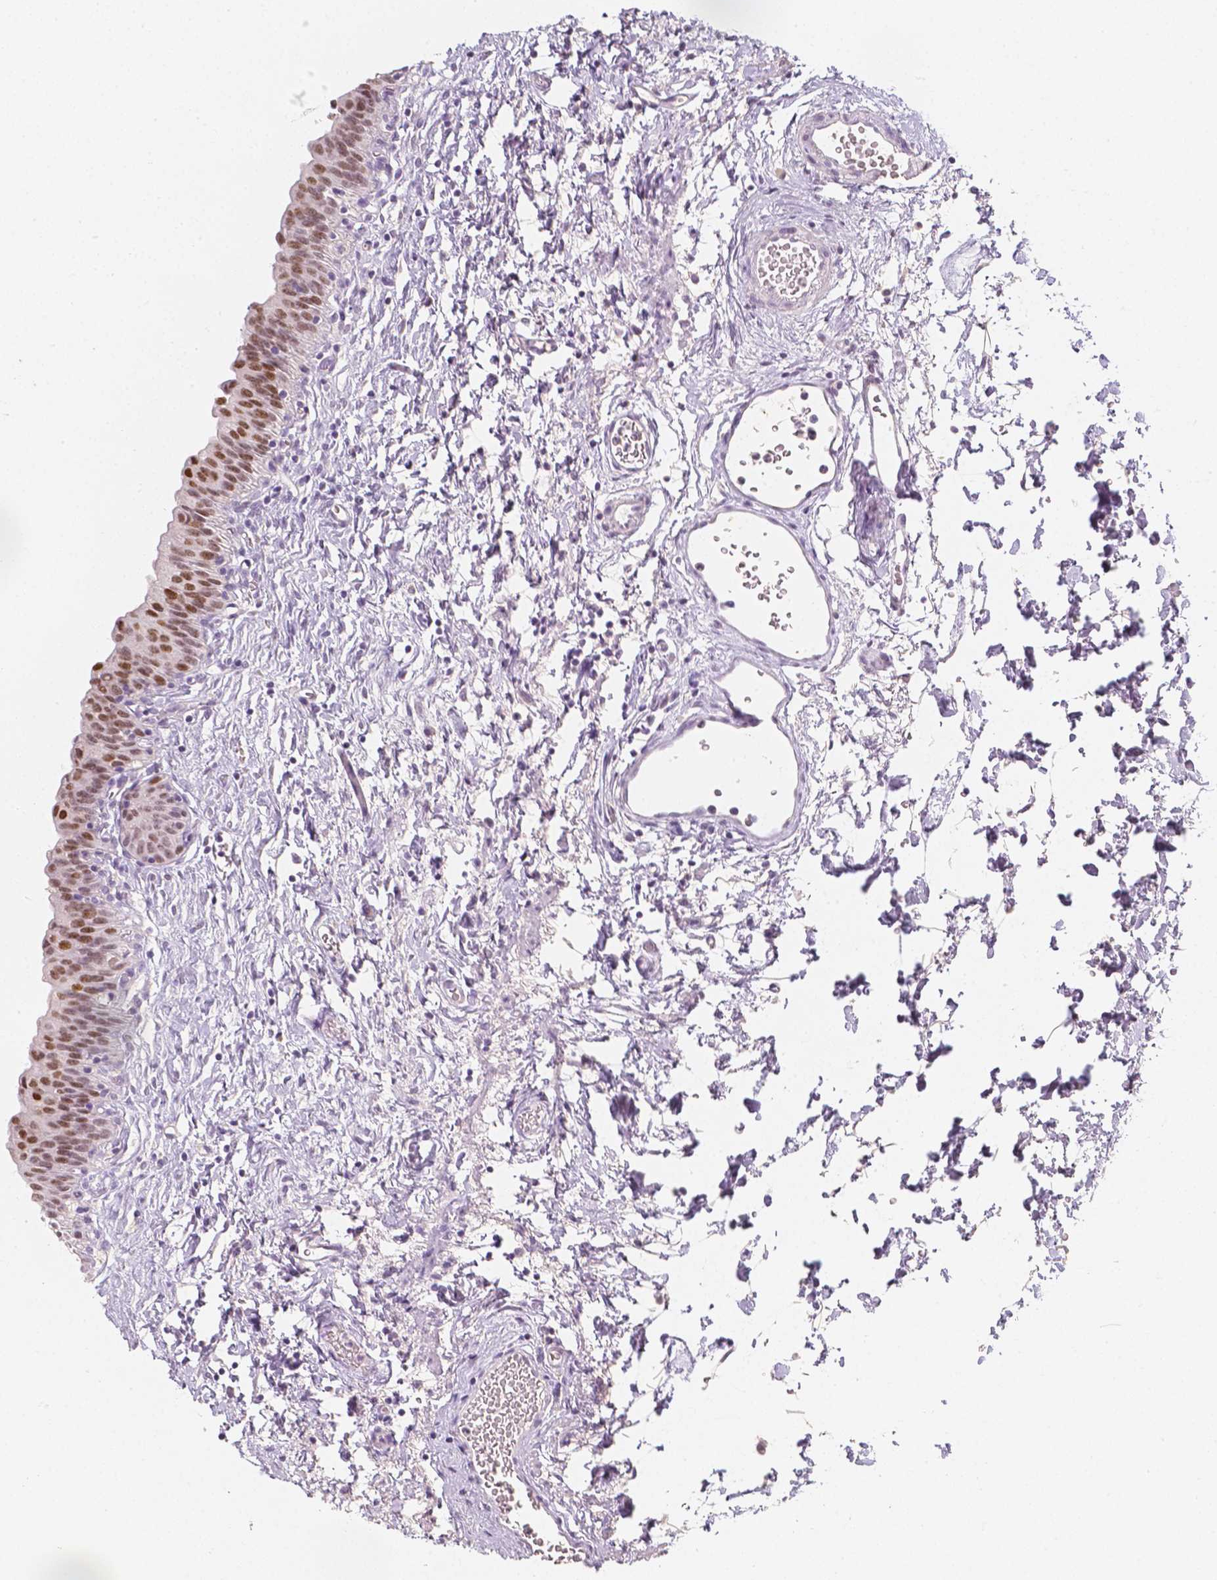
{"staining": {"intensity": "moderate", "quantity": ">75%", "location": "nuclear"}, "tissue": "urinary bladder", "cell_type": "Urothelial cells", "image_type": "normal", "snomed": [{"axis": "morphology", "description": "Normal tissue, NOS"}, {"axis": "topography", "description": "Urinary bladder"}], "caption": "Moderate nuclear expression is seen in approximately >75% of urothelial cells in unremarkable urinary bladder.", "gene": "HNF1B", "patient": {"sex": "male", "age": 56}}